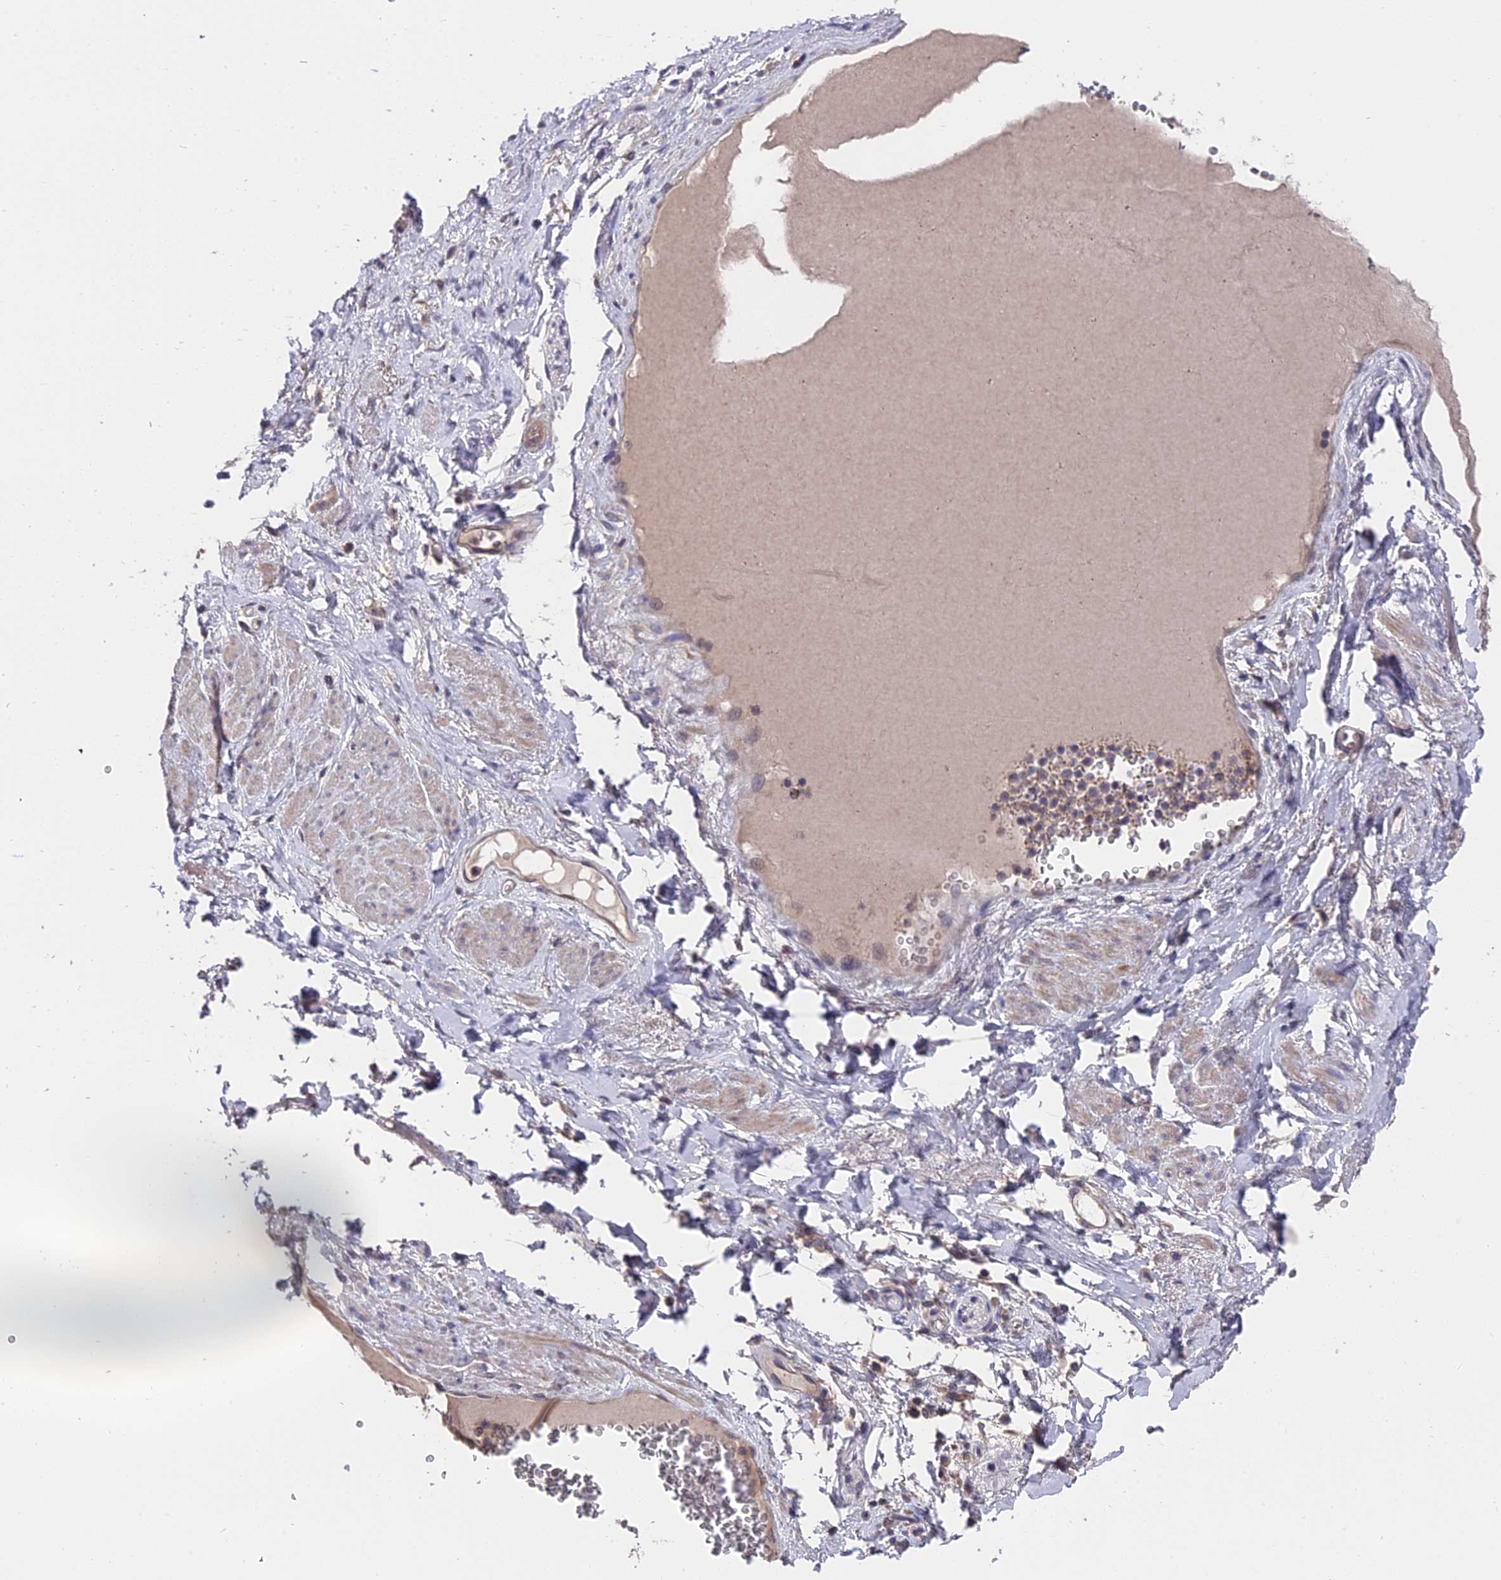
{"staining": {"intensity": "negative", "quantity": "none", "location": "none"}, "tissue": "adipose tissue", "cell_type": "Adipocytes", "image_type": "normal", "snomed": [{"axis": "morphology", "description": "Normal tissue, NOS"}, {"axis": "morphology", "description": "Adenocarcinoma, NOS"}, {"axis": "topography", "description": "Rectum"}, {"axis": "topography", "description": "Vagina"}, {"axis": "topography", "description": "Peripheral nerve tissue"}], "caption": "Immunohistochemistry (IHC) of benign adipose tissue reveals no positivity in adipocytes.", "gene": "ZCCHC2", "patient": {"sex": "female", "age": 71}}